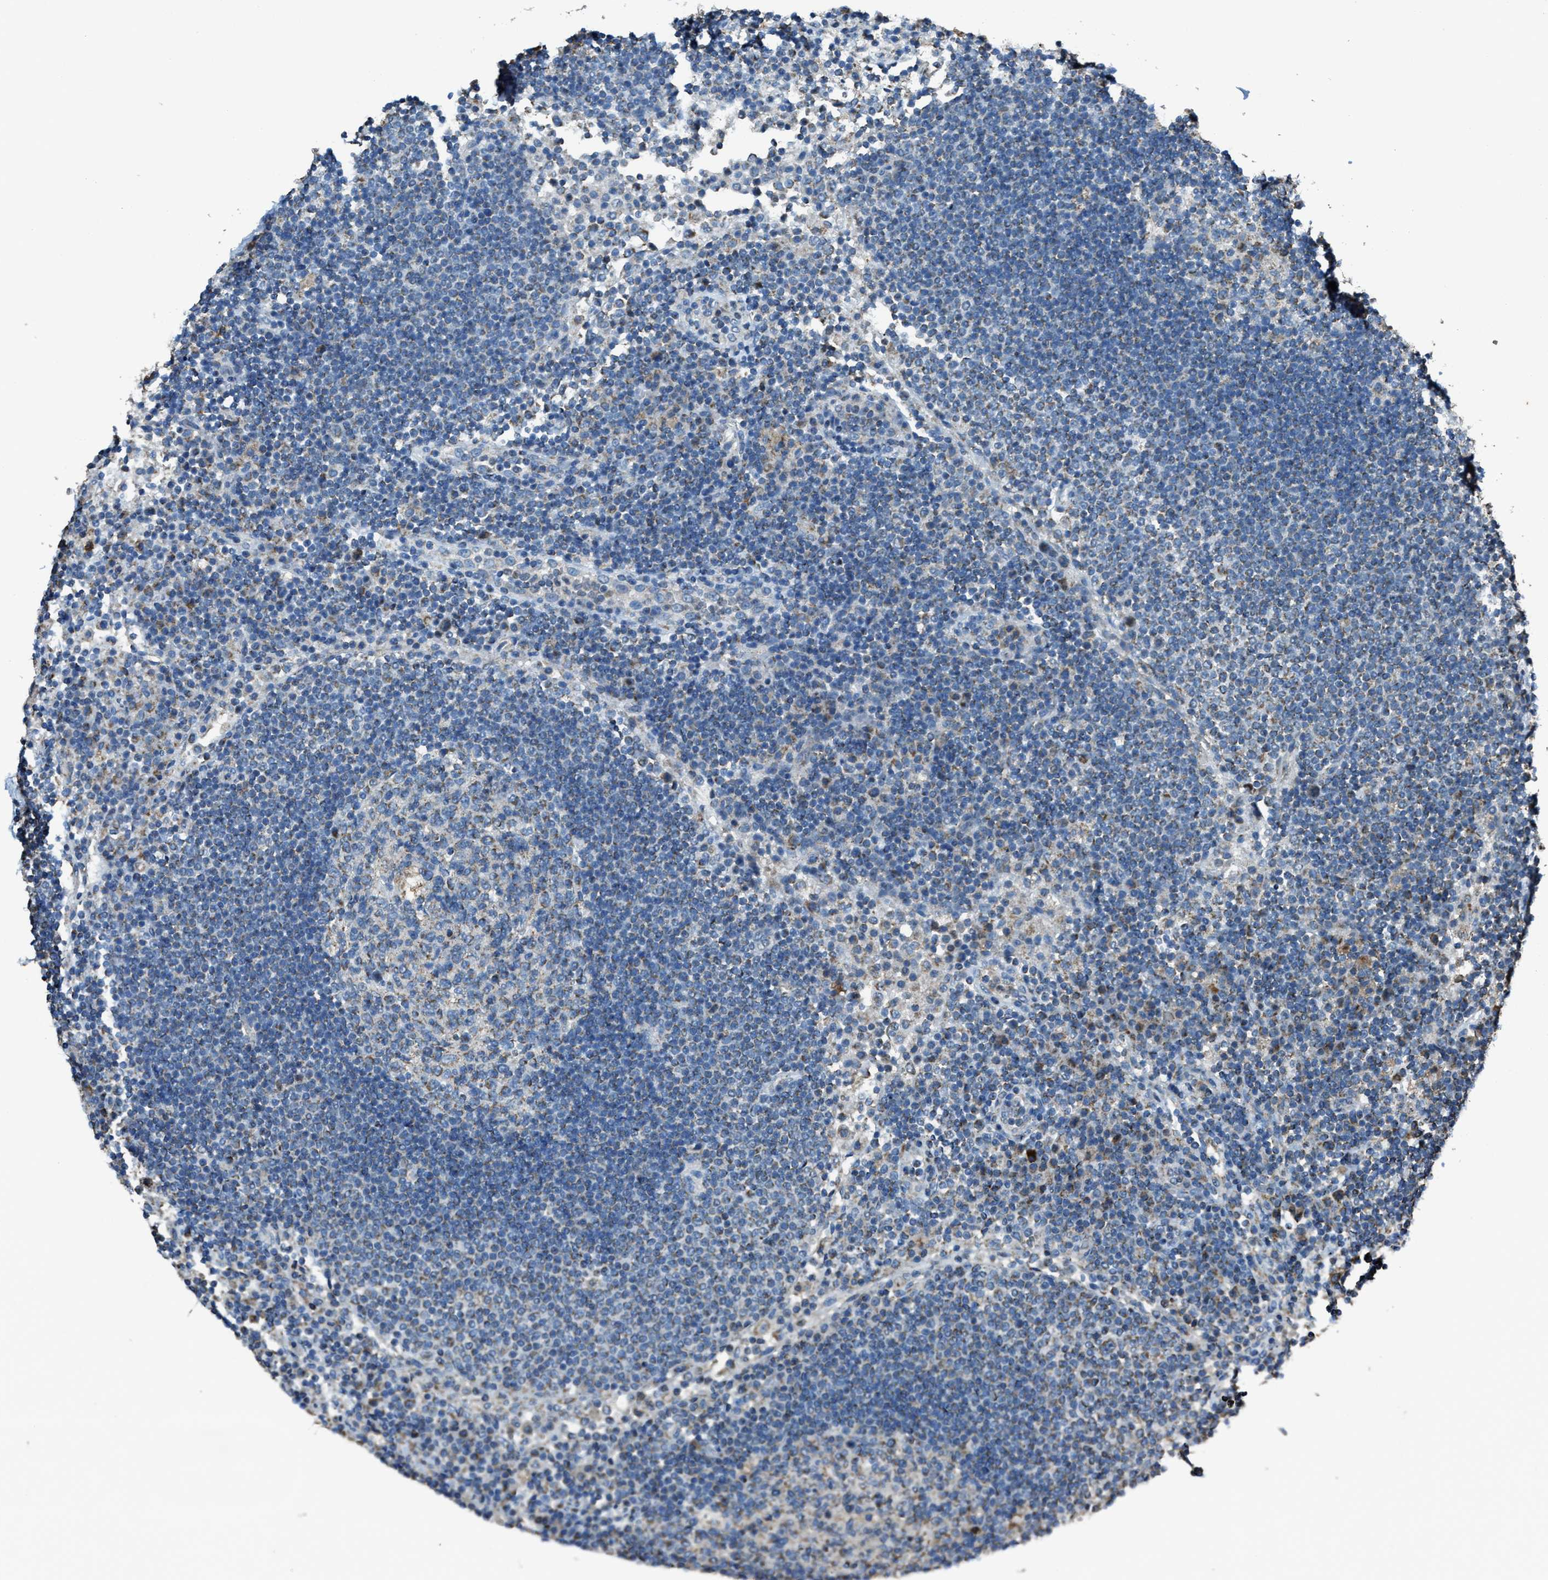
{"staining": {"intensity": "weak", "quantity": ">75%", "location": "cytoplasmic/membranous"}, "tissue": "lymph node", "cell_type": "Germinal center cells", "image_type": "normal", "snomed": [{"axis": "morphology", "description": "Normal tissue, NOS"}, {"axis": "topography", "description": "Lymph node"}], "caption": "A micrograph of human lymph node stained for a protein shows weak cytoplasmic/membranous brown staining in germinal center cells. Using DAB (brown) and hematoxylin (blue) stains, captured at high magnification using brightfield microscopy.", "gene": "SLC25A11", "patient": {"sex": "female", "age": 53}}